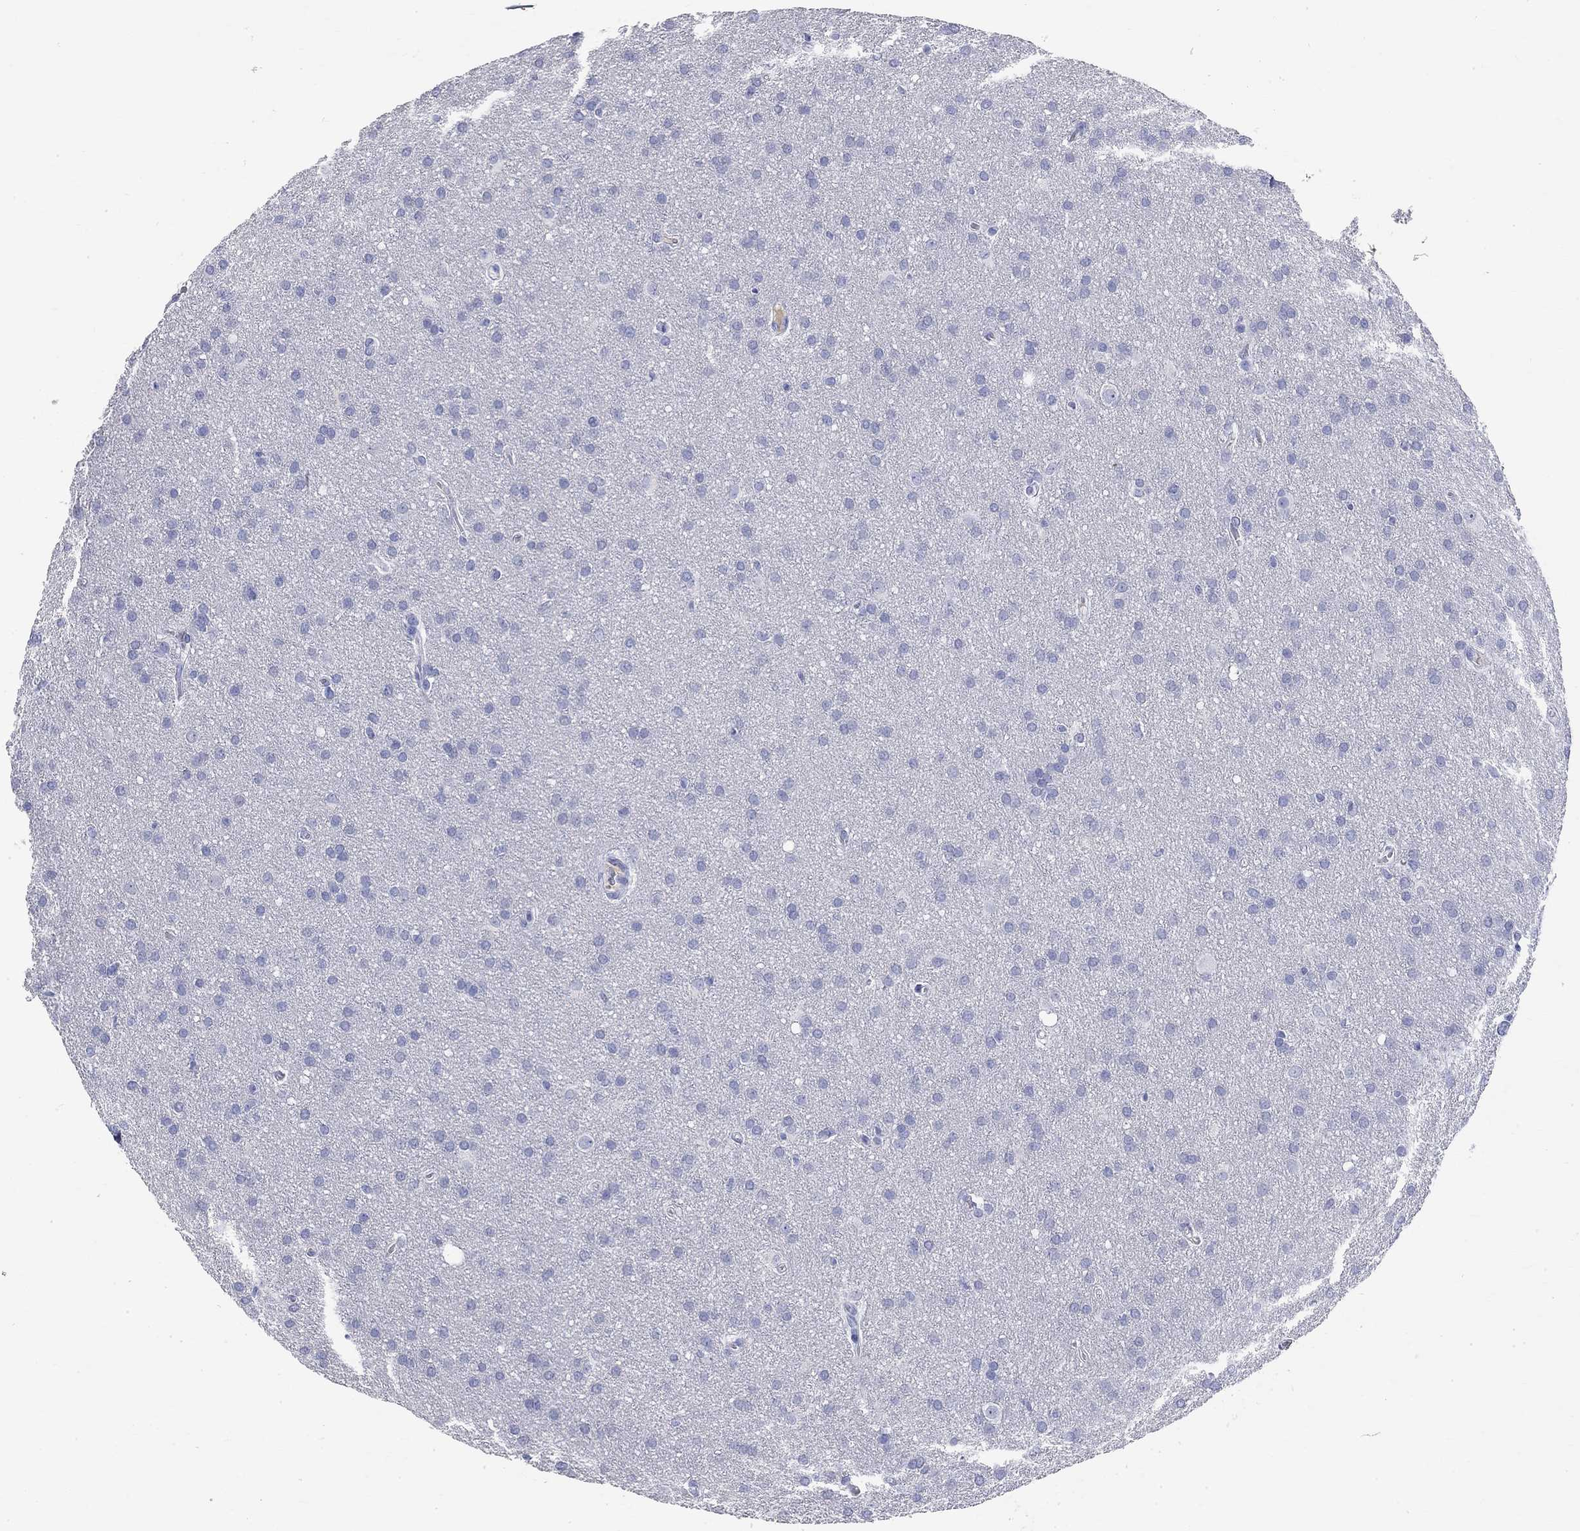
{"staining": {"intensity": "negative", "quantity": "none", "location": "none"}, "tissue": "glioma", "cell_type": "Tumor cells", "image_type": "cancer", "snomed": [{"axis": "morphology", "description": "Glioma, malignant, Low grade"}, {"axis": "topography", "description": "Brain"}], "caption": "There is no significant staining in tumor cells of glioma. The staining was performed using DAB (3,3'-diaminobenzidine) to visualize the protein expression in brown, while the nuclei were stained in blue with hematoxylin (Magnification: 20x).", "gene": "PHOX2B", "patient": {"sex": "female", "age": 32}}